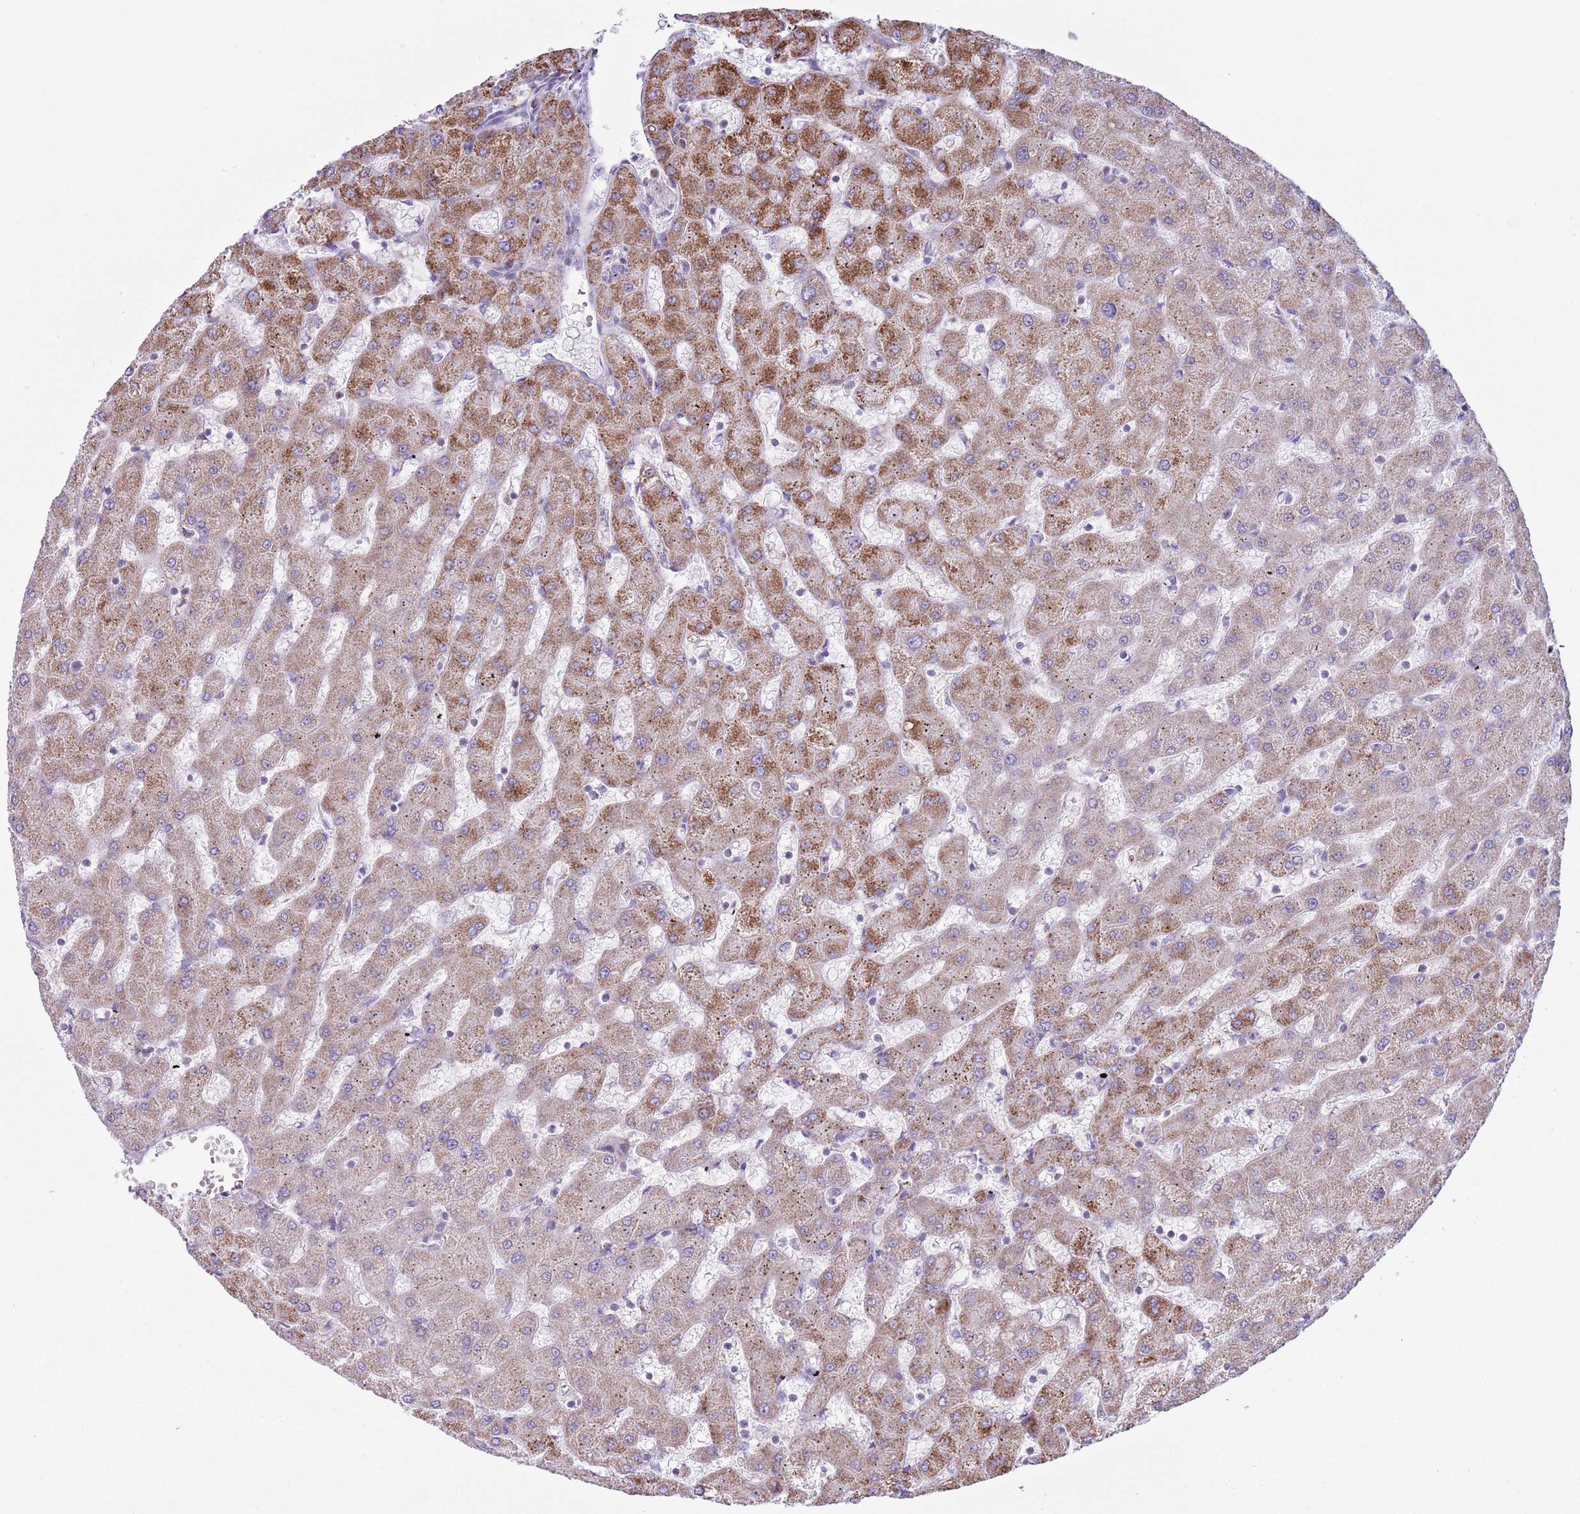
{"staining": {"intensity": "negative", "quantity": "none", "location": "none"}, "tissue": "liver", "cell_type": "Cholangiocytes", "image_type": "normal", "snomed": [{"axis": "morphology", "description": "Normal tissue, NOS"}, {"axis": "topography", "description": "Liver"}], "caption": "The histopathology image demonstrates no staining of cholangiocytes in unremarkable liver.", "gene": "ATP6V1B1", "patient": {"sex": "female", "age": 63}}